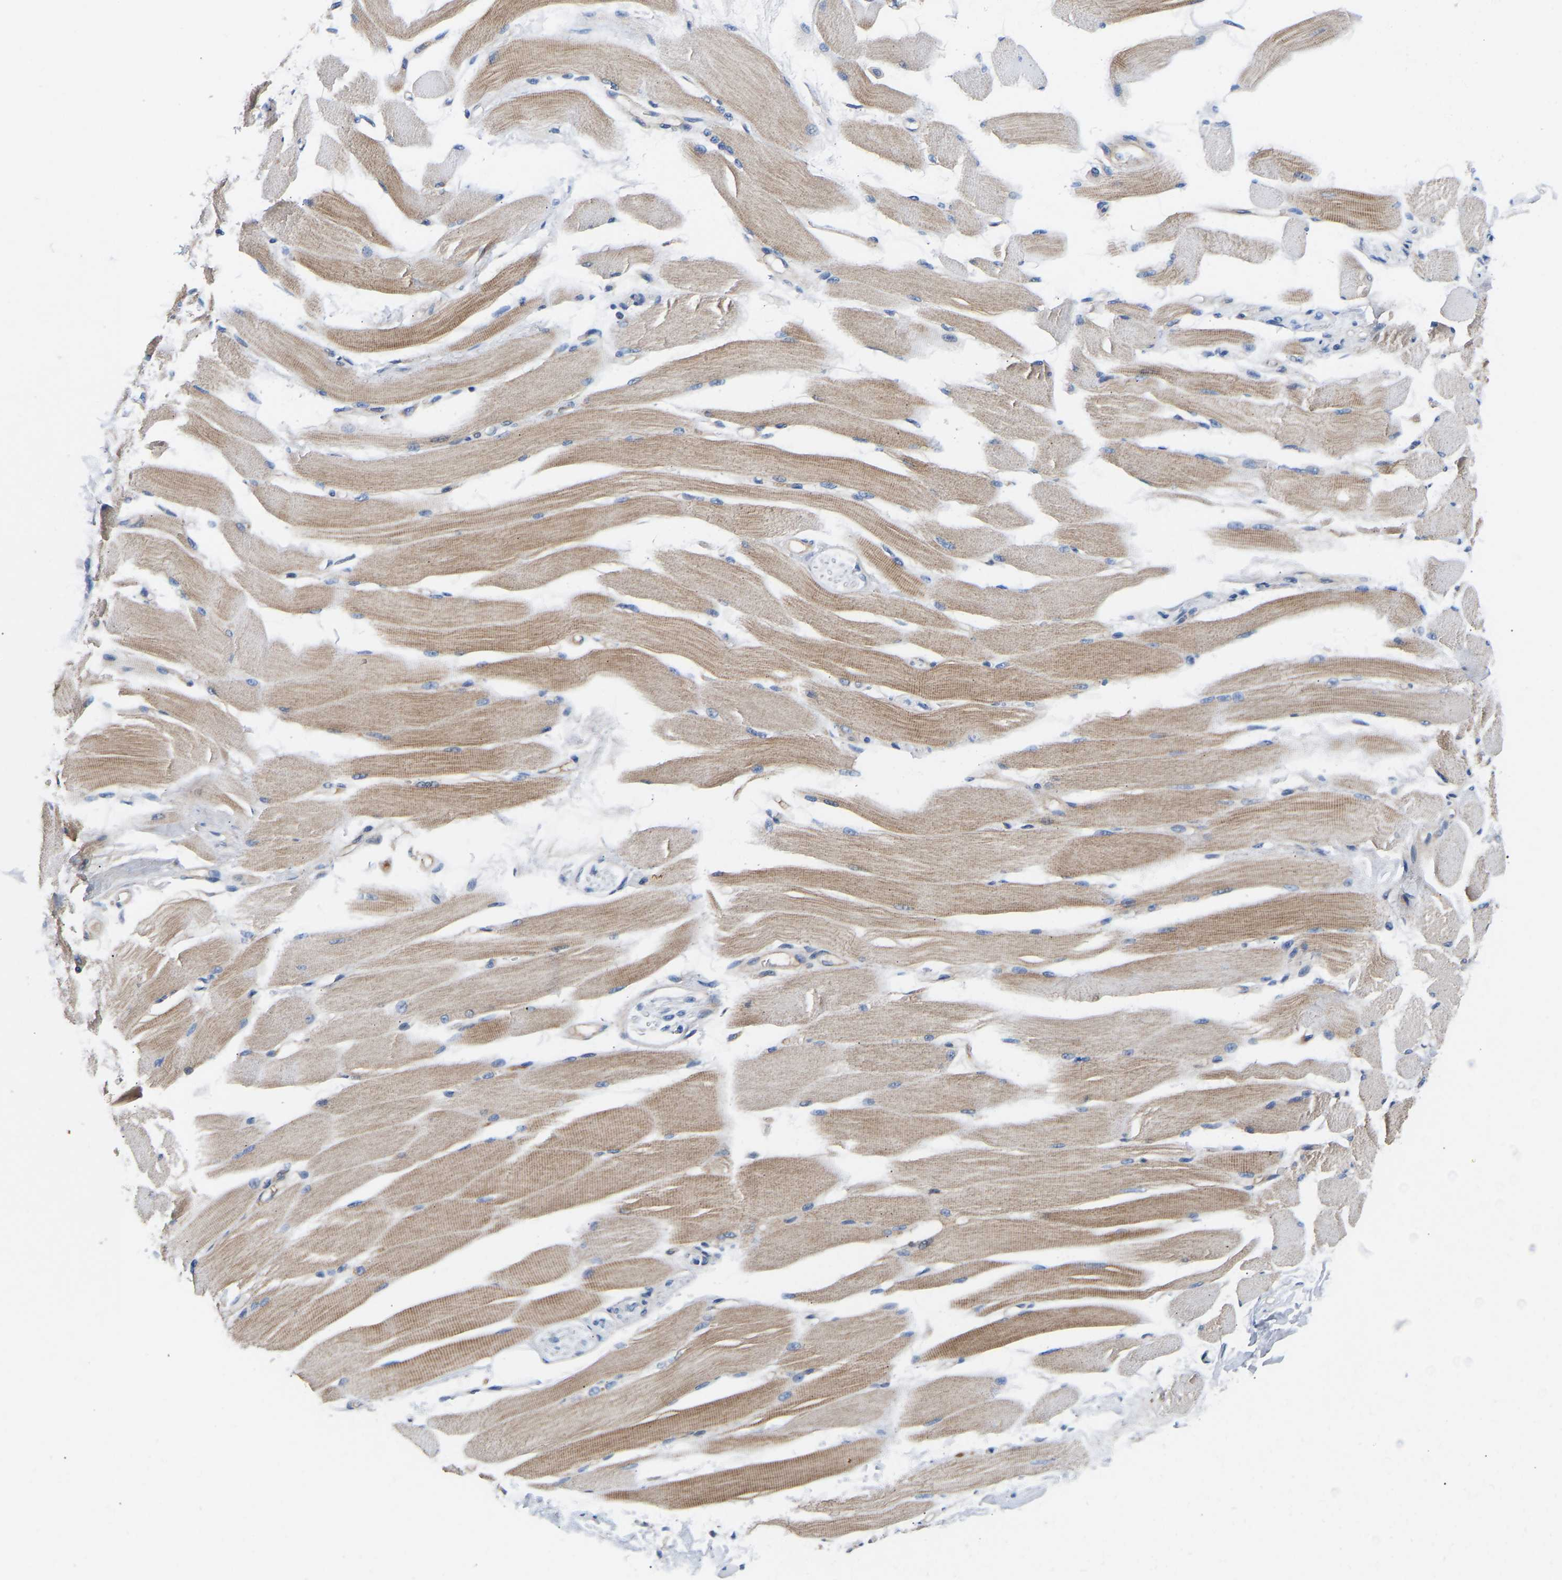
{"staining": {"intensity": "moderate", "quantity": ">75%", "location": "cytoplasmic/membranous"}, "tissue": "skeletal muscle", "cell_type": "Myocytes", "image_type": "normal", "snomed": [{"axis": "morphology", "description": "Normal tissue, NOS"}, {"axis": "topography", "description": "Skeletal muscle"}, {"axis": "topography", "description": "Peripheral nerve tissue"}], "caption": "Immunohistochemical staining of normal human skeletal muscle reveals medium levels of moderate cytoplasmic/membranous expression in approximately >75% of myocytes. (IHC, brightfield microscopy, high magnification).", "gene": "AIMP2", "patient": {"sex": "female", "age": 84}}